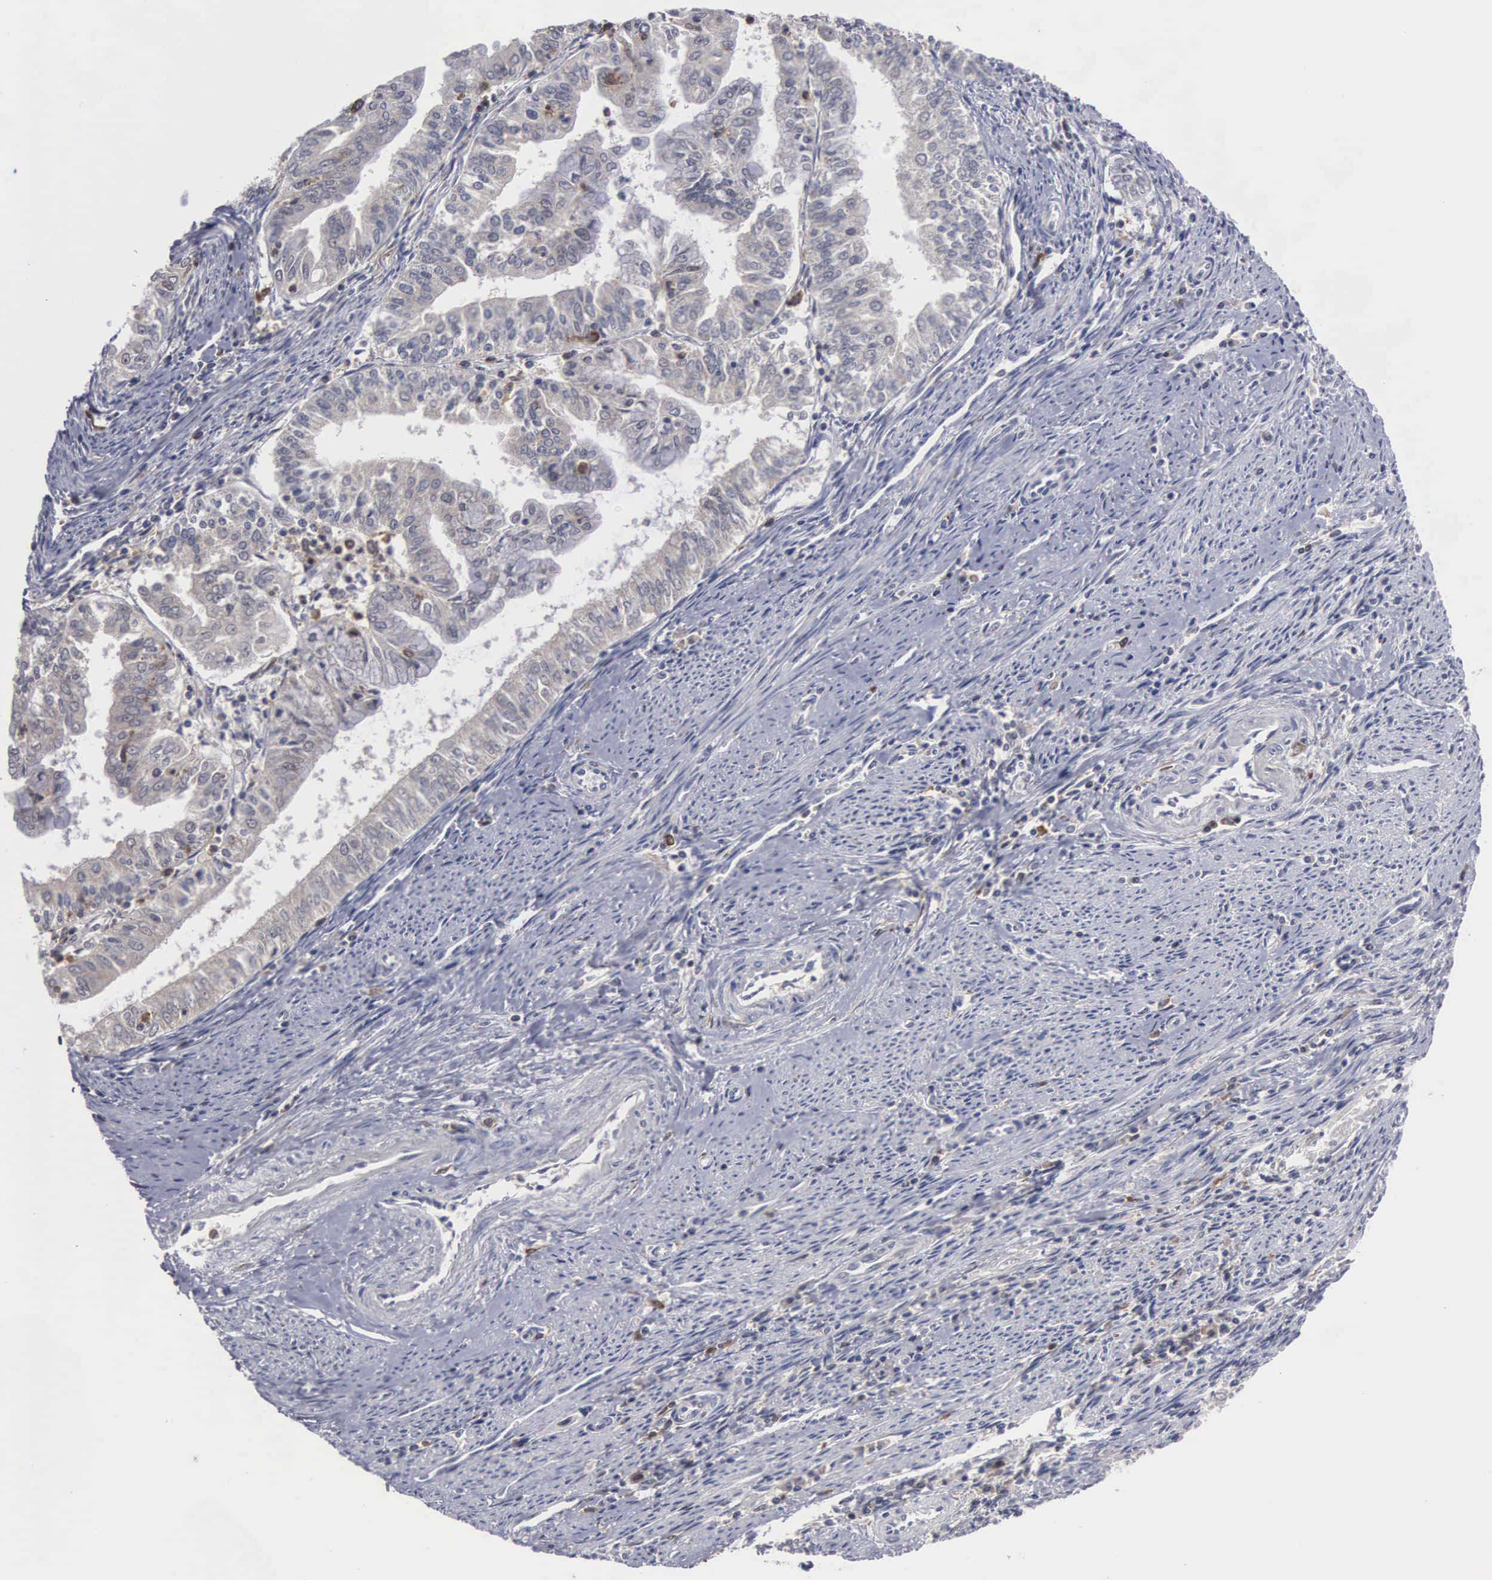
{"staining": {"intensity": "weak", "quantity": "25%-75%", "location": "cytoplasmic/membranous"}, "tissue": "endometrial cancer", "cell_type": "Tumor cells", "image_type": "cancer", "snomed": [{"axis": "morphology", "description": "Adenocarcinoma, NOS"}, {"axis": "topography", "description": "Endometrium"}], "caption": "A low amount of weak cytoplasmic/membranous expression is present in about 25%-75% of tumor cells in endometrial cancer (adenocarcinoma) tissue. Nuclei are stained in blue.", "gene": "TRMT5", "patient": {"sex": "female", "age": 75}}